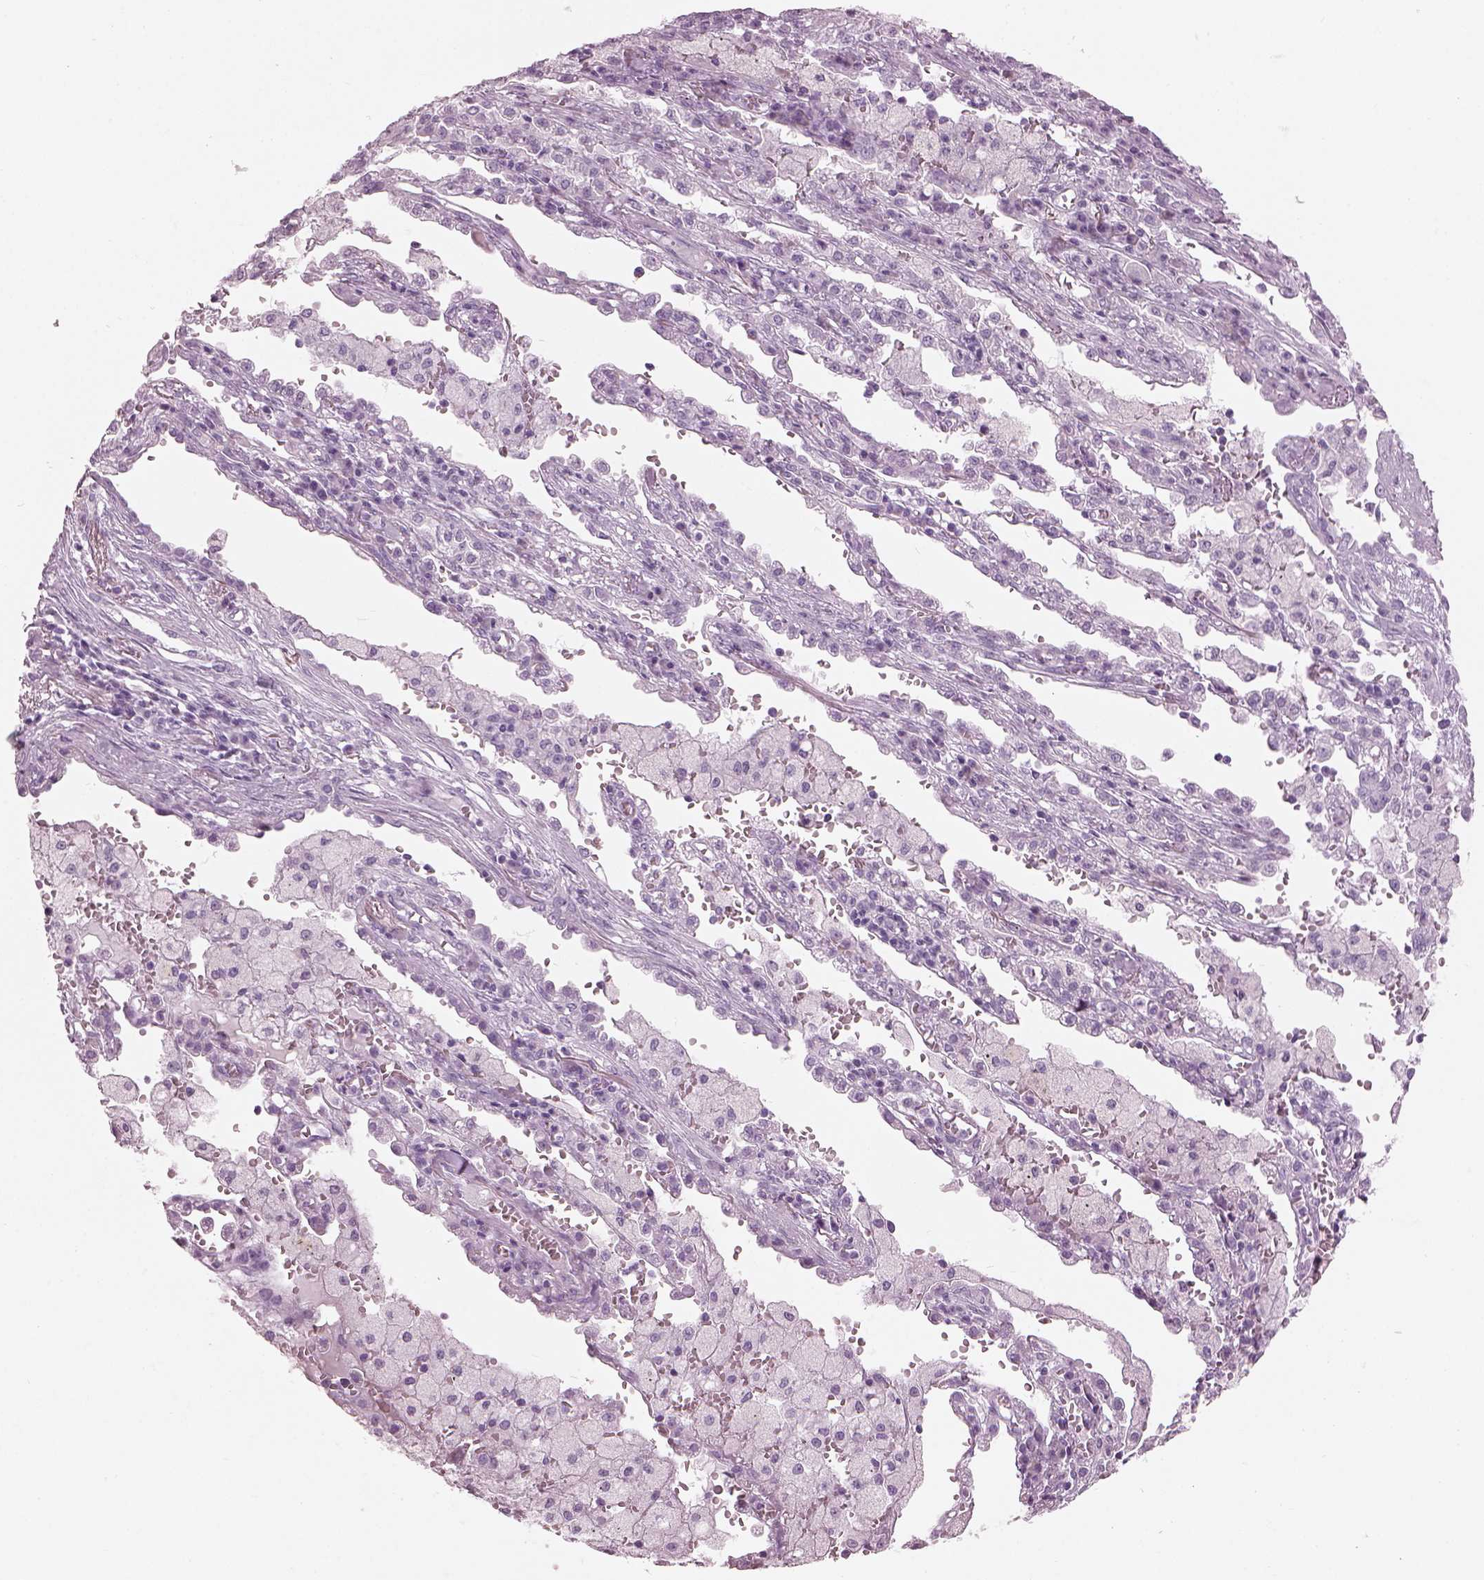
{"staining": {"intensity": "negative", "quantity": "none", "location": "none"}, "tissue": "lung cancer", "cell_type": "Tumor cells", "image_type": "cancer", "snomed": [{"axis": "morphology", "description": "Adenocarcinoma, NOS"}, {"axis": "topography", "description": "Lung"}], "caption": "Tumor cells show no significant expression in lung cancer.", "gene": "HYDIN", "patient": {"sex": "male", "age": 57}}